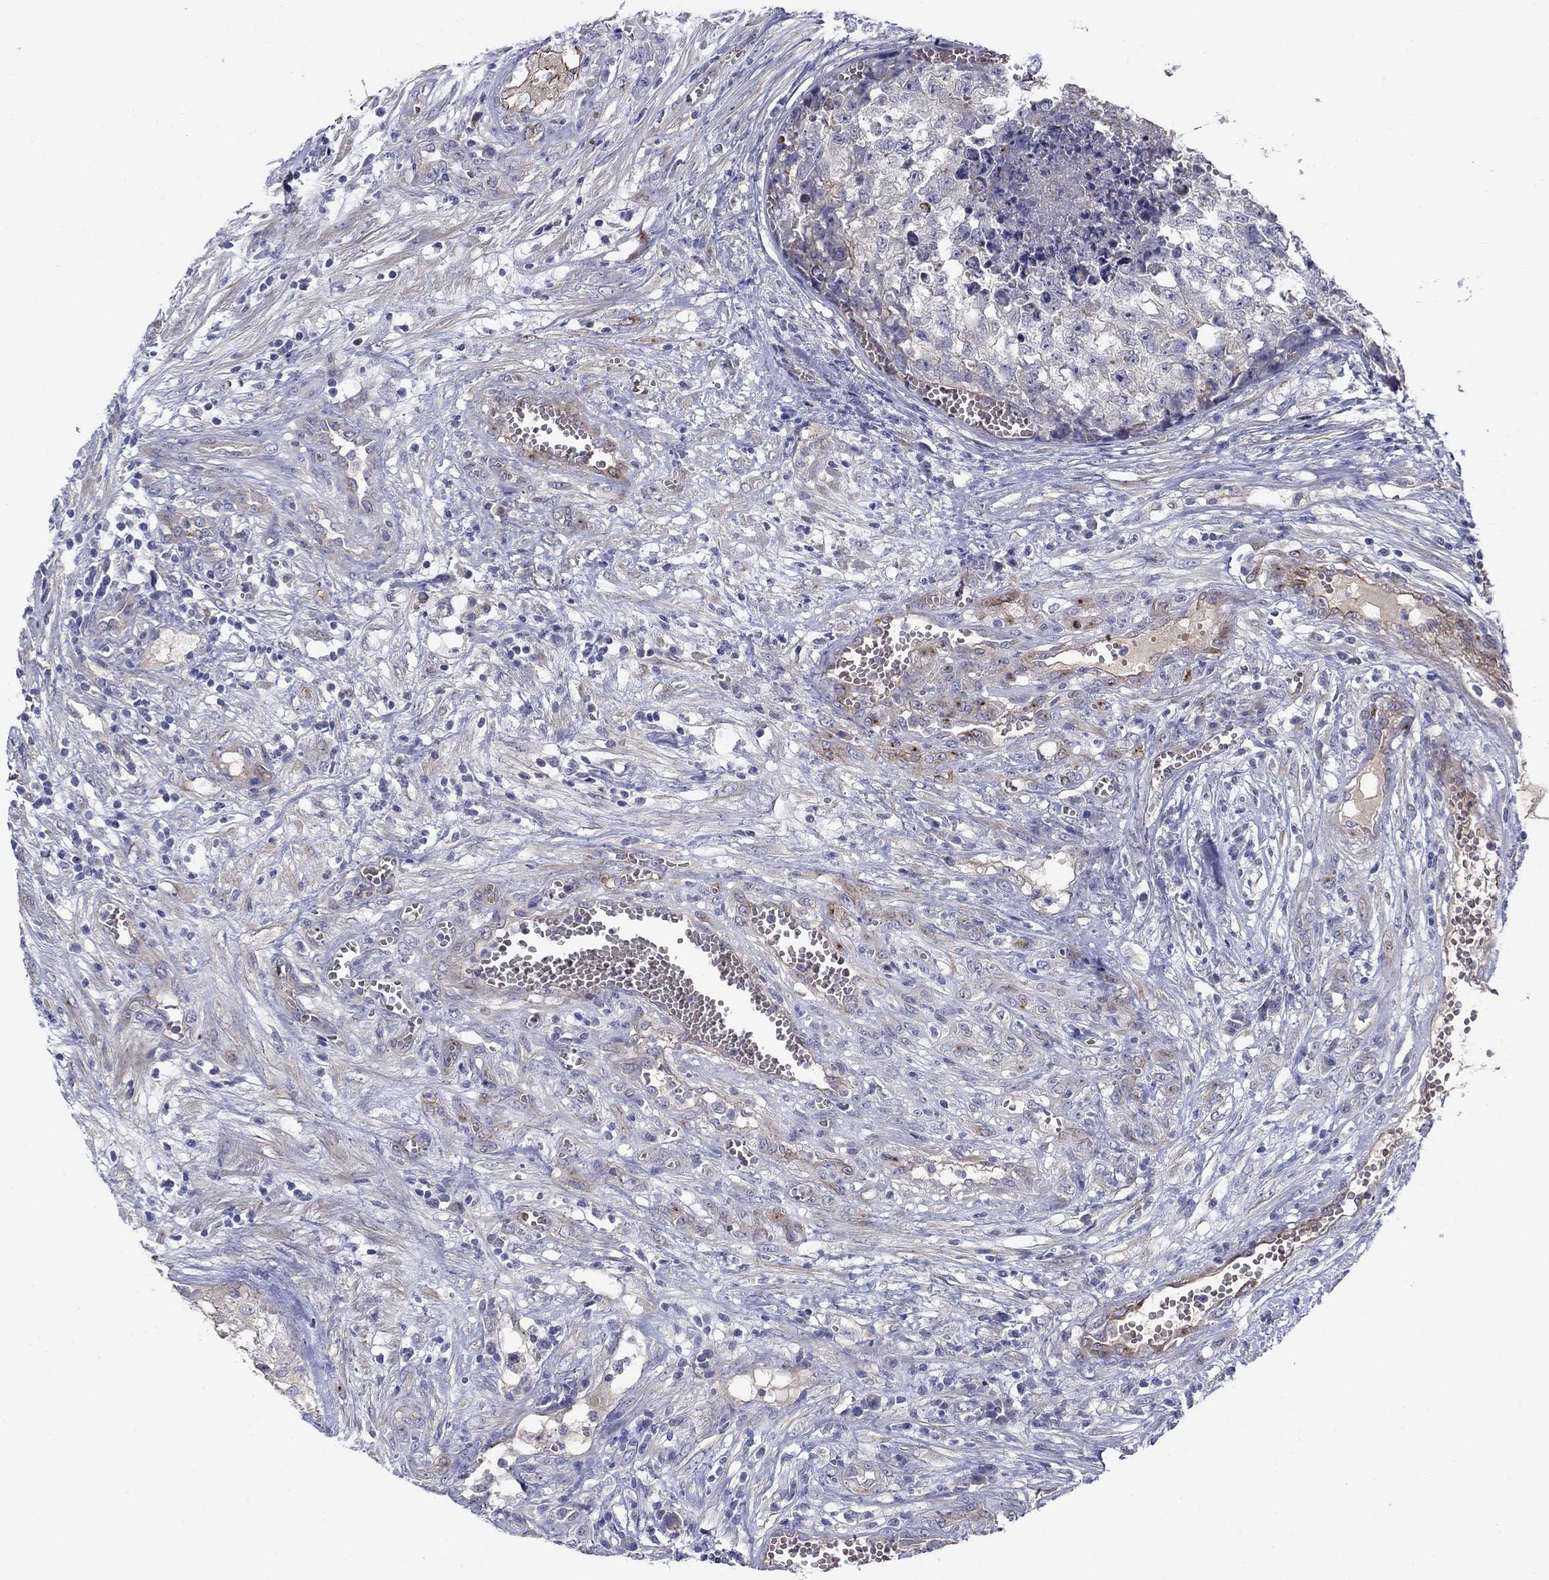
{"staining": {"intensity": "negative", "quantity": "none", "location": "none"}, "tissue": "testis cancer", "cell_type": "Tumor cells", "image_type": "cancer", "snomed": [{"axis": "morphology", "description": "Seminoma, NOS"}, {"axis": "morphology", "description": "Carcinoma, Embryonal, NOS"}, {"axis": "topography", "description": "Testis"}], "caption": "Tumor cells are negative for brown protein staining in testis embryonal carcinoma.", "gene": "SLC1A1", "patient": {"sex": "male", "age": 22}}